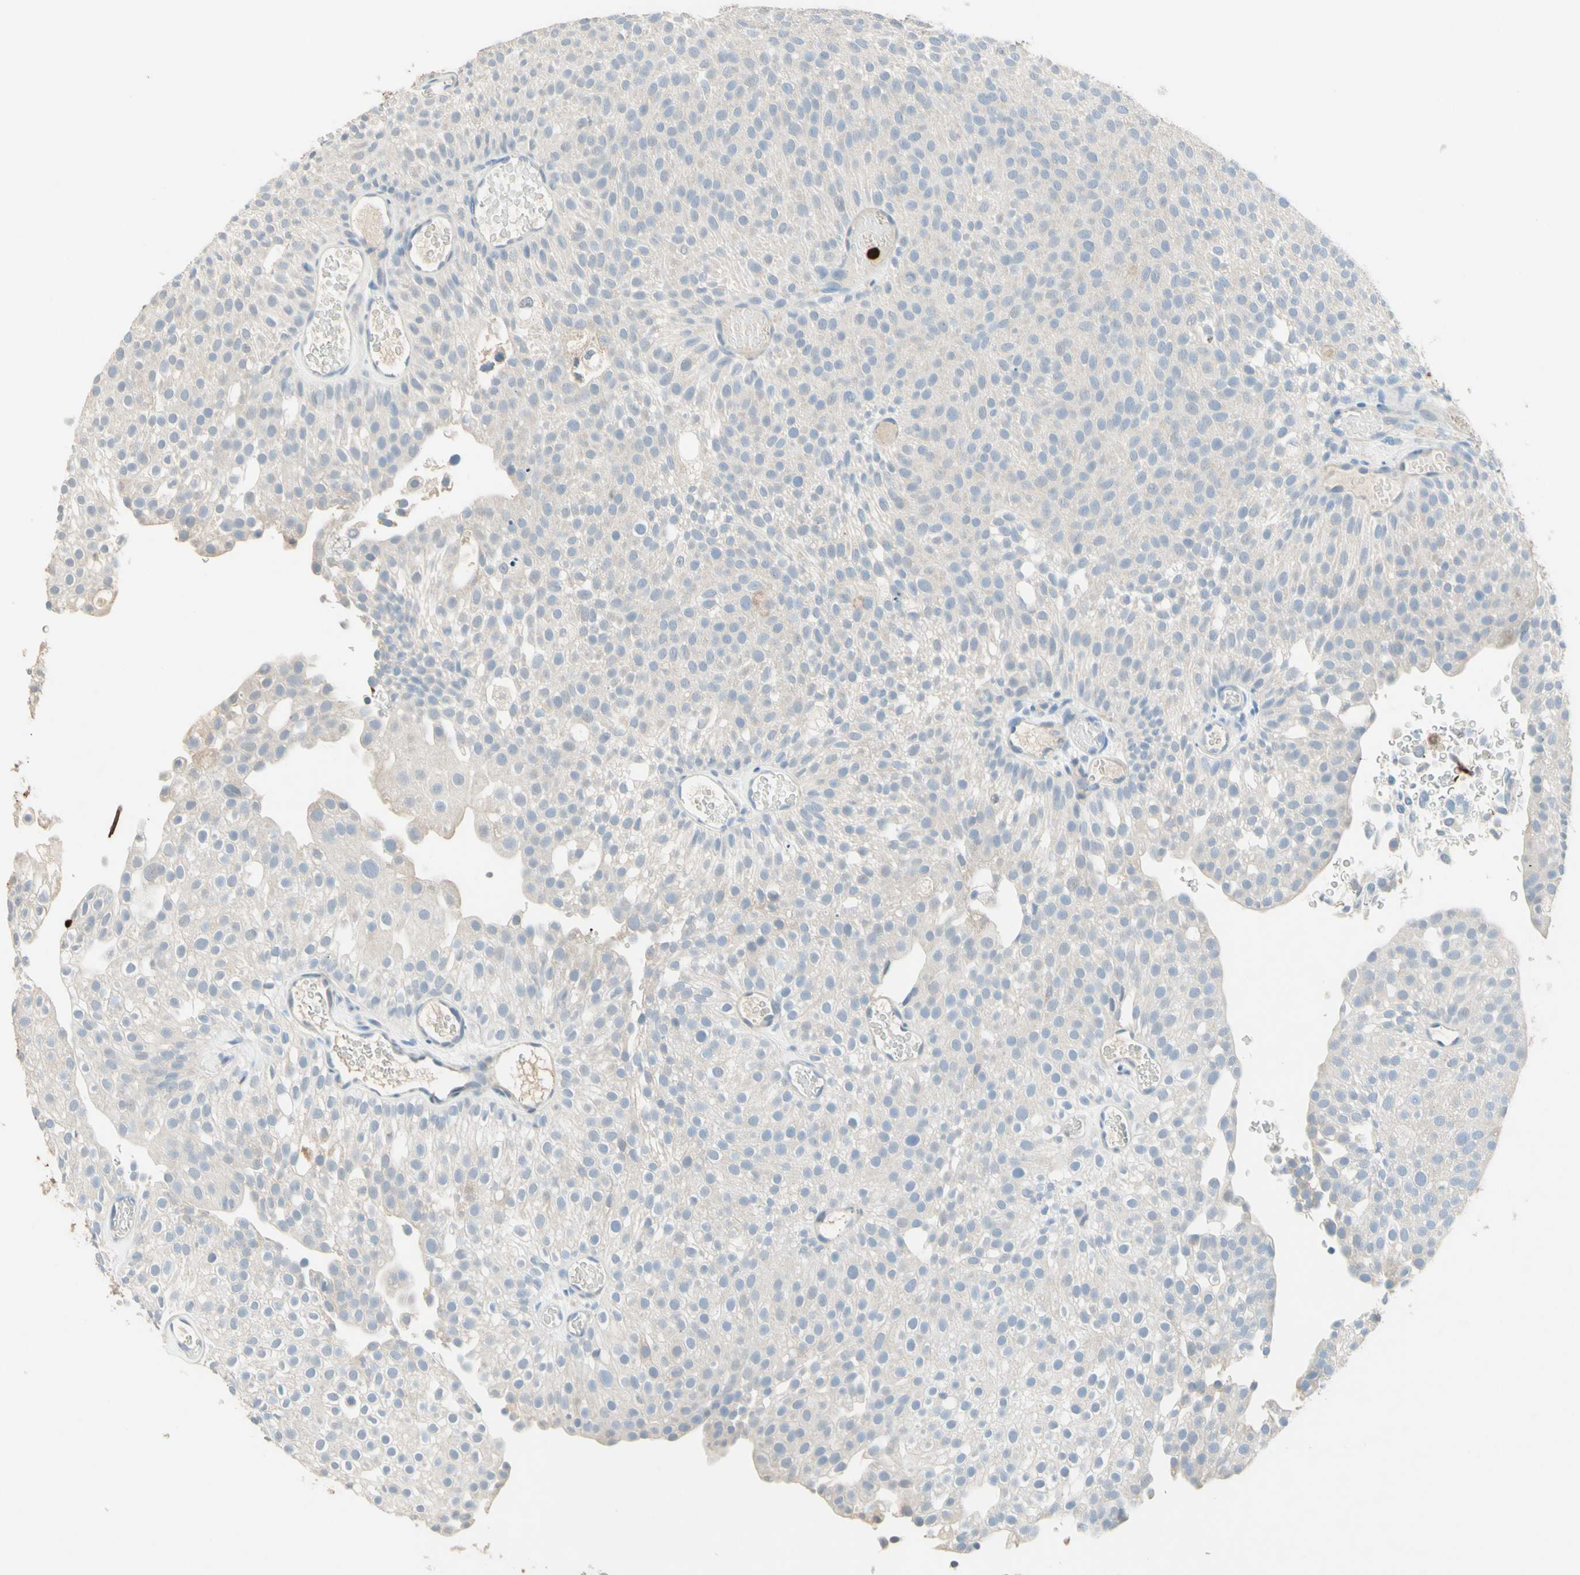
{"staining": {"intensity": "negative", "quantity": "none", "location": "none"}, "tissue": "urothelial cancer", "cell_type": "Tumor cells", "image_type": "cancer", "snomed": [{"axis": "morphology", "description": "Urothelial carcinoma, Low grade"}, {"axis": "topography", "description": "Urinary bladder"}], "caption": "This is an immunohistochemistry histopathology image of human urothelial carcinoma (low-grade). There is no expression in tumor cells.", "gene": "NFKBIZ", "patient": {"sex": "male", "age": 78}}